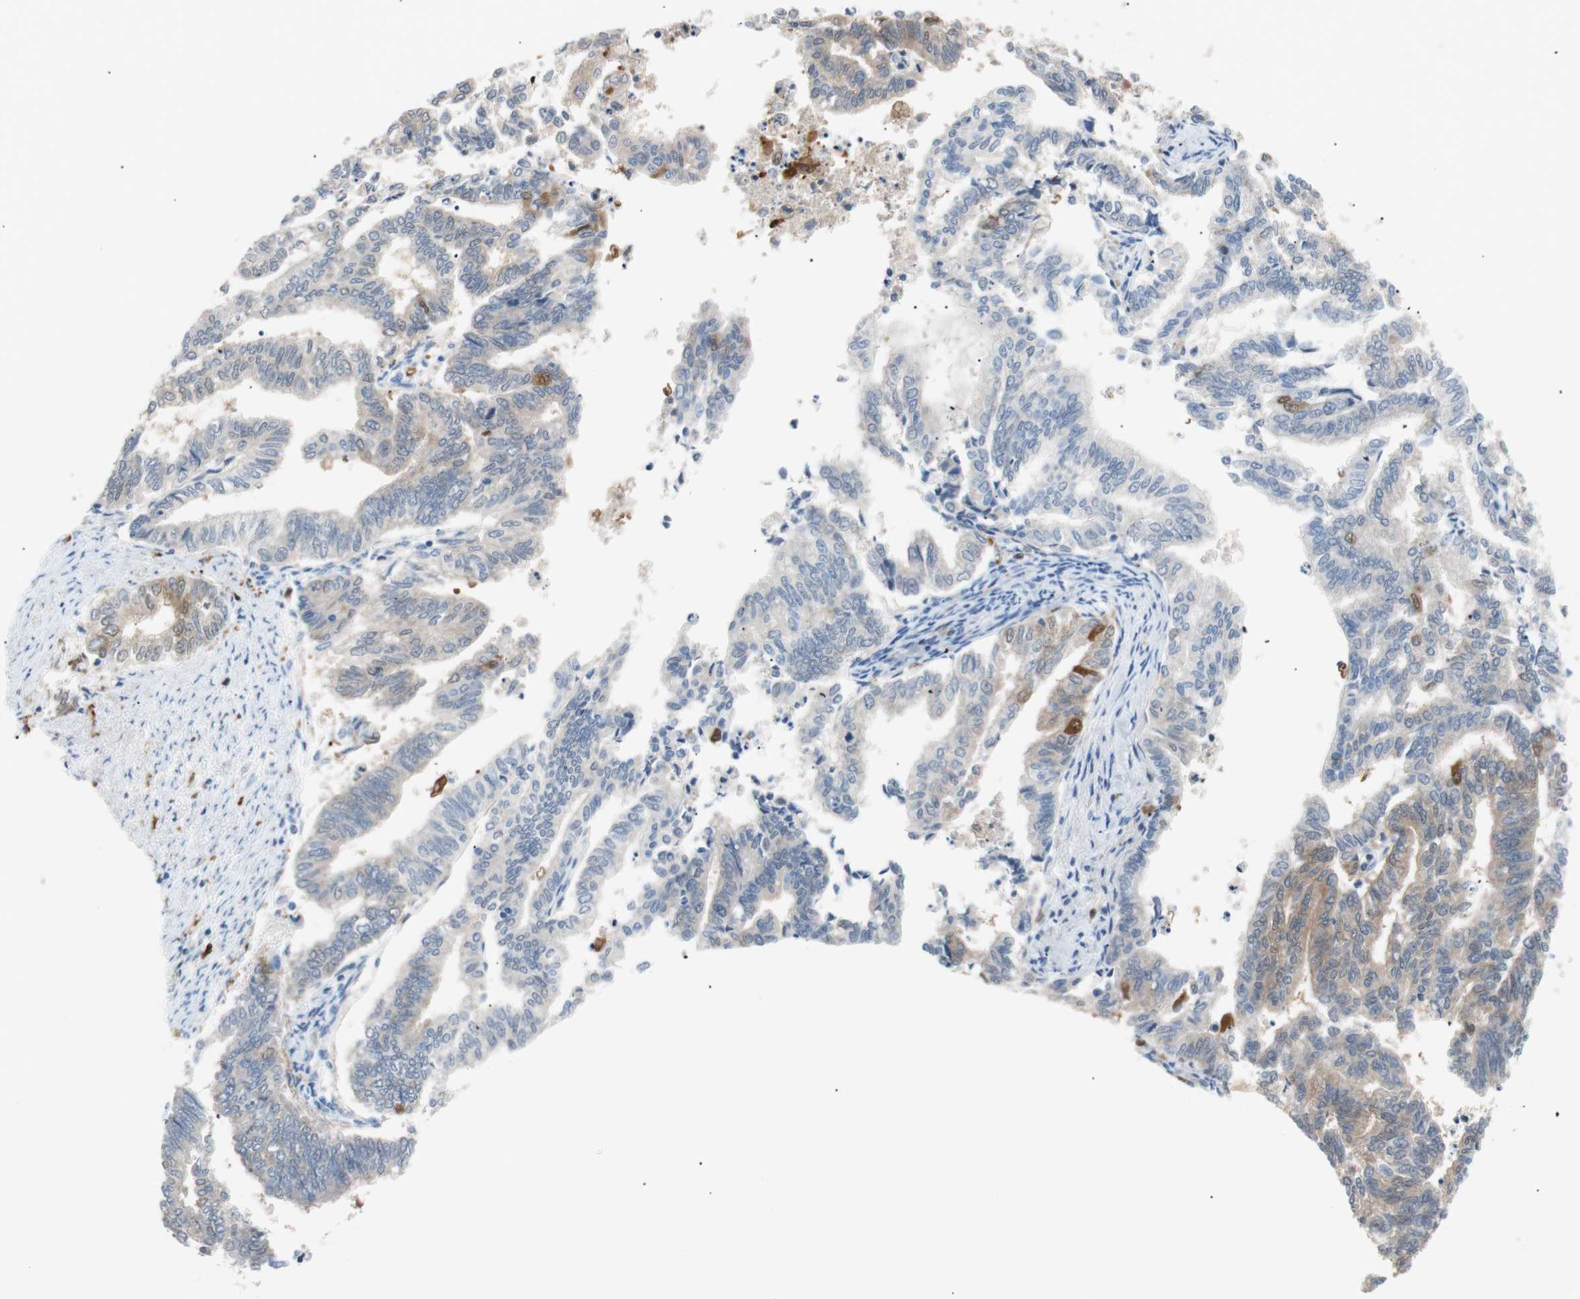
{"staining": {"intensity": "moderate", "quantity": "<25%", "location": "cytoplasmic/membranous,nuclear"}, "tissue": "endometrial cancer", "cell_type": "Tumor cells", "image_type": "cancer", "snomed": [{"axis": "morphology", "description": "Adenocarcinoma, NOS"}, {"axis": "topography", "description": "Endometrium"}], "caption": "Moderate cytoplasmic/membranous and nuclear staining for a protein is appreciated in about <25% of tumor cells of endometrial adenocarcinoma using immunohistochemistry (IHC).", "gene": "IL18", "patient": {"sex": "female", "age": 79}}